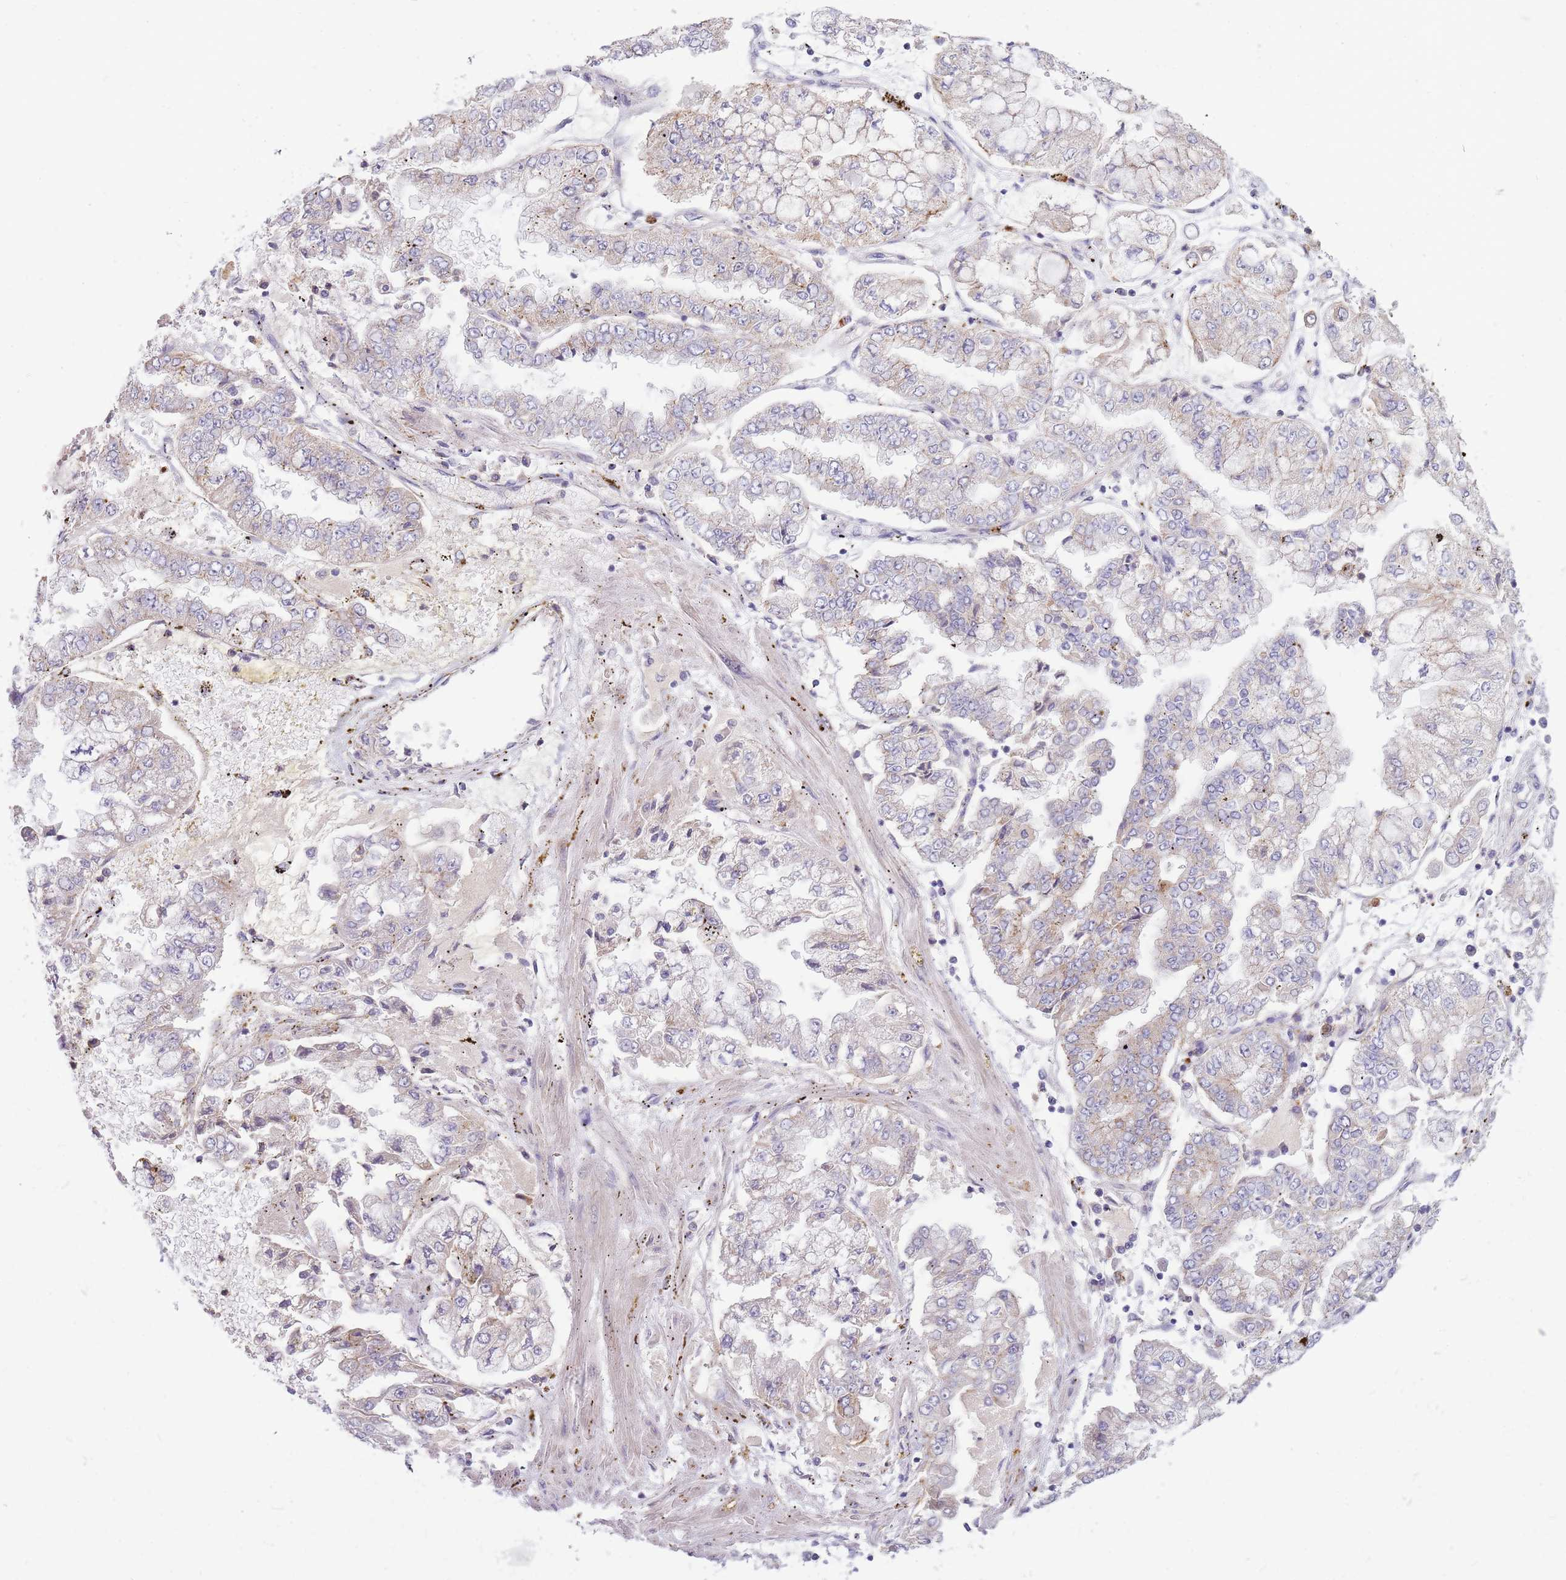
{"staining": {"intensity": "weak", "quantity": "<25%", "location": "cytoplasmic/membranous"}, "tissue": "stomach cancer", "cell_type": "Tumor cells", "image_type": "cancer", "snomed": [{"axis": "morphology", "description": "Adenocarcinoma, NOS"}, {"axis": "topography", "description": "Stomach"}], "caption": "This is an immunohistochemistry (IHC) histopathology image of human stomach cancer. There is no positivity in tumor cells.", "gene": "TRIM61", "patient": {"sex": "male", "age": 76}}